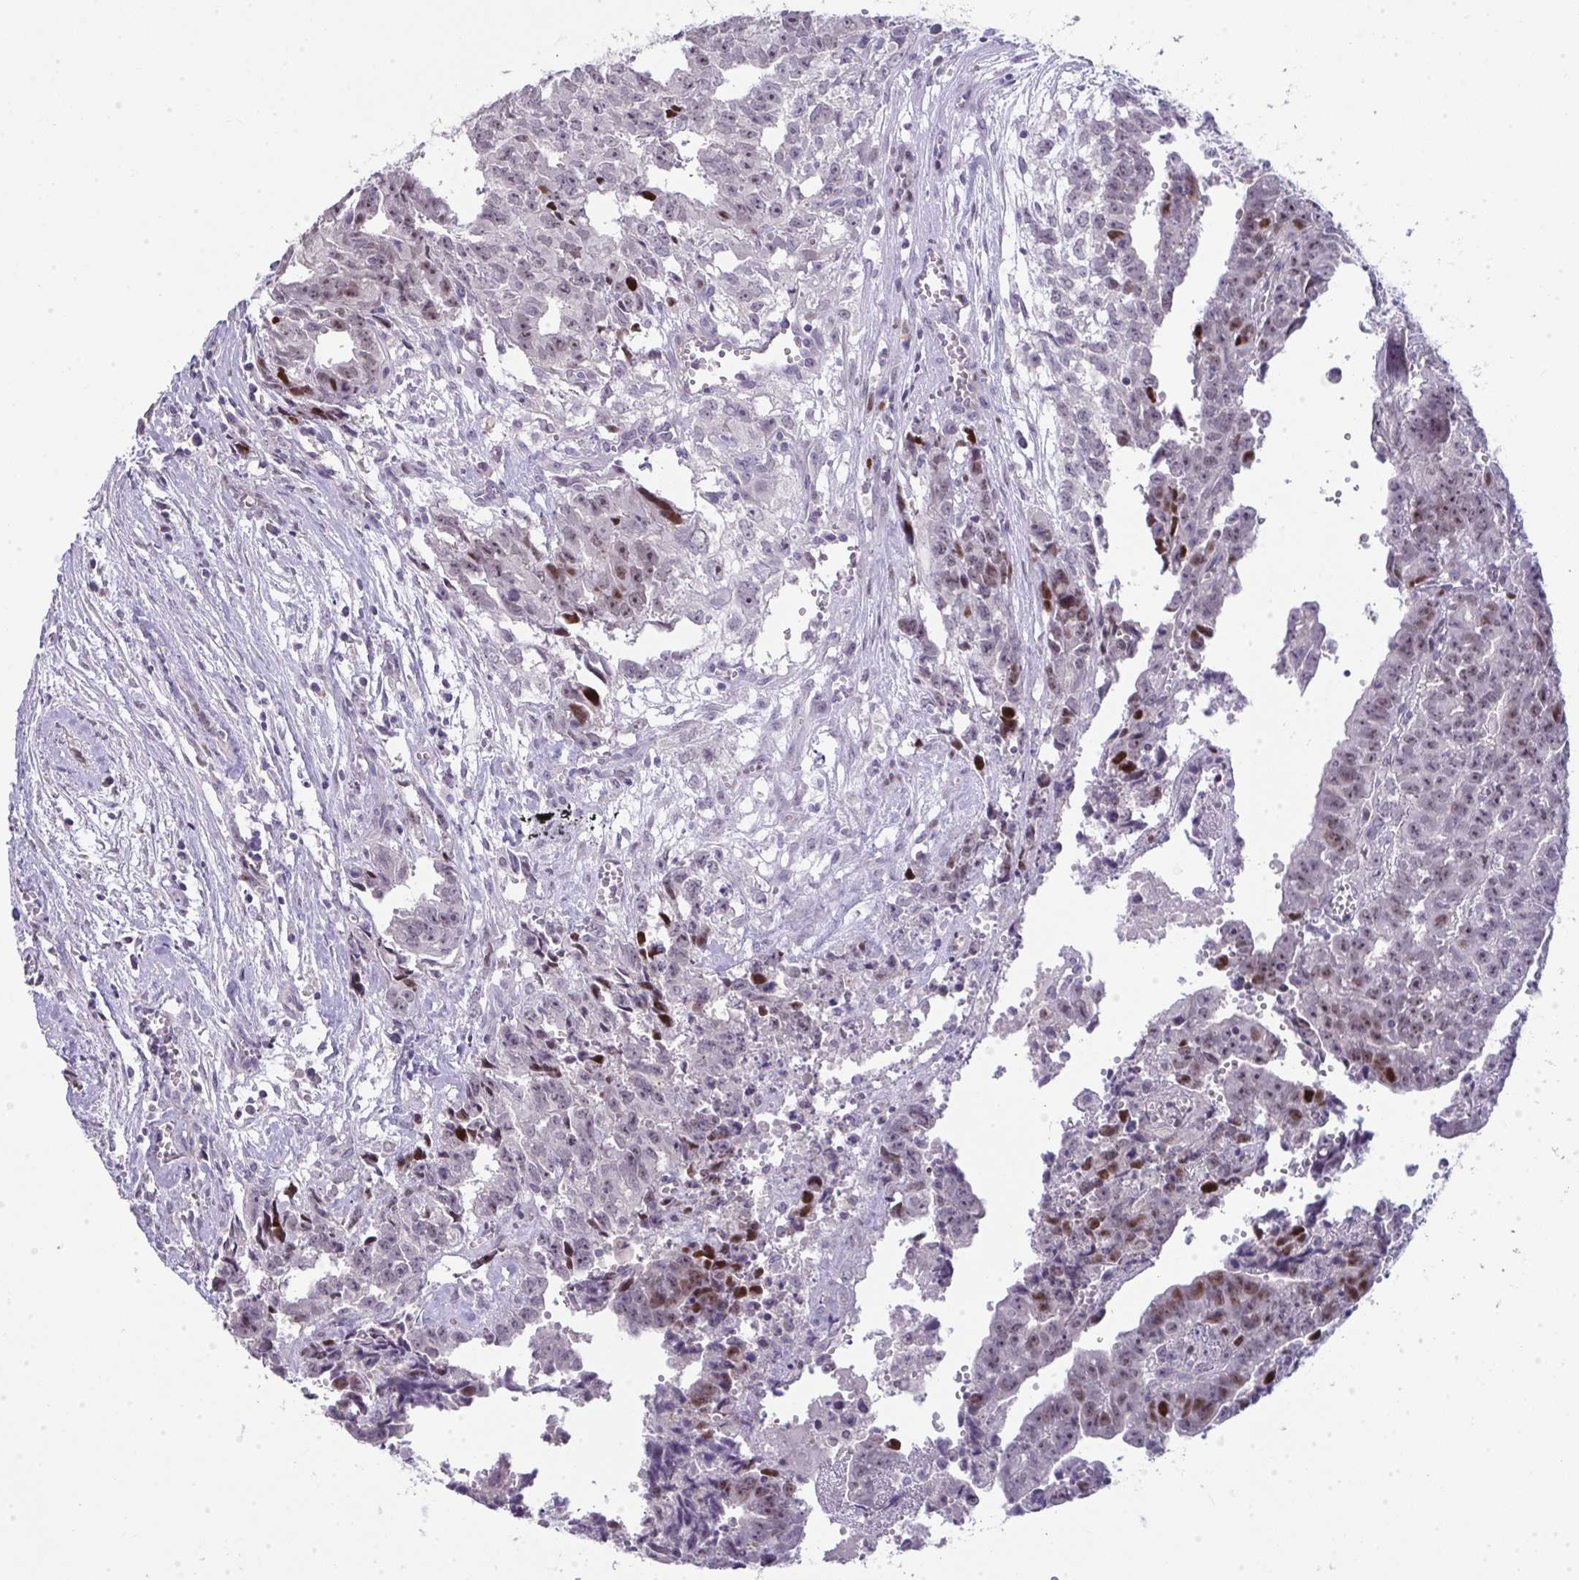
{"staining": {"intensity": "moderate", "quantity": "25%-75%", "location": "nuclear"}, "tissue": "testis cancer", "cell_type": "Tumor cells", "image_type": "cancer", "snomed": [{"axis": "morphology", "description": "Carcinoma, Embryonal, NOS"}, {"axis": "morphology", "description": "Teratoma, malignant, NOS"}, {"axis": "topography", "description": "Testis"}], "caption": "Approximately 25%-75% of tumor cells in malignant teratoma (testis) reveal moderate nuclear protein staining as visualized by brown immunohistochemical staining.", "gene": "GALNT16", "patient": {"sex": "male", "age": 24}}